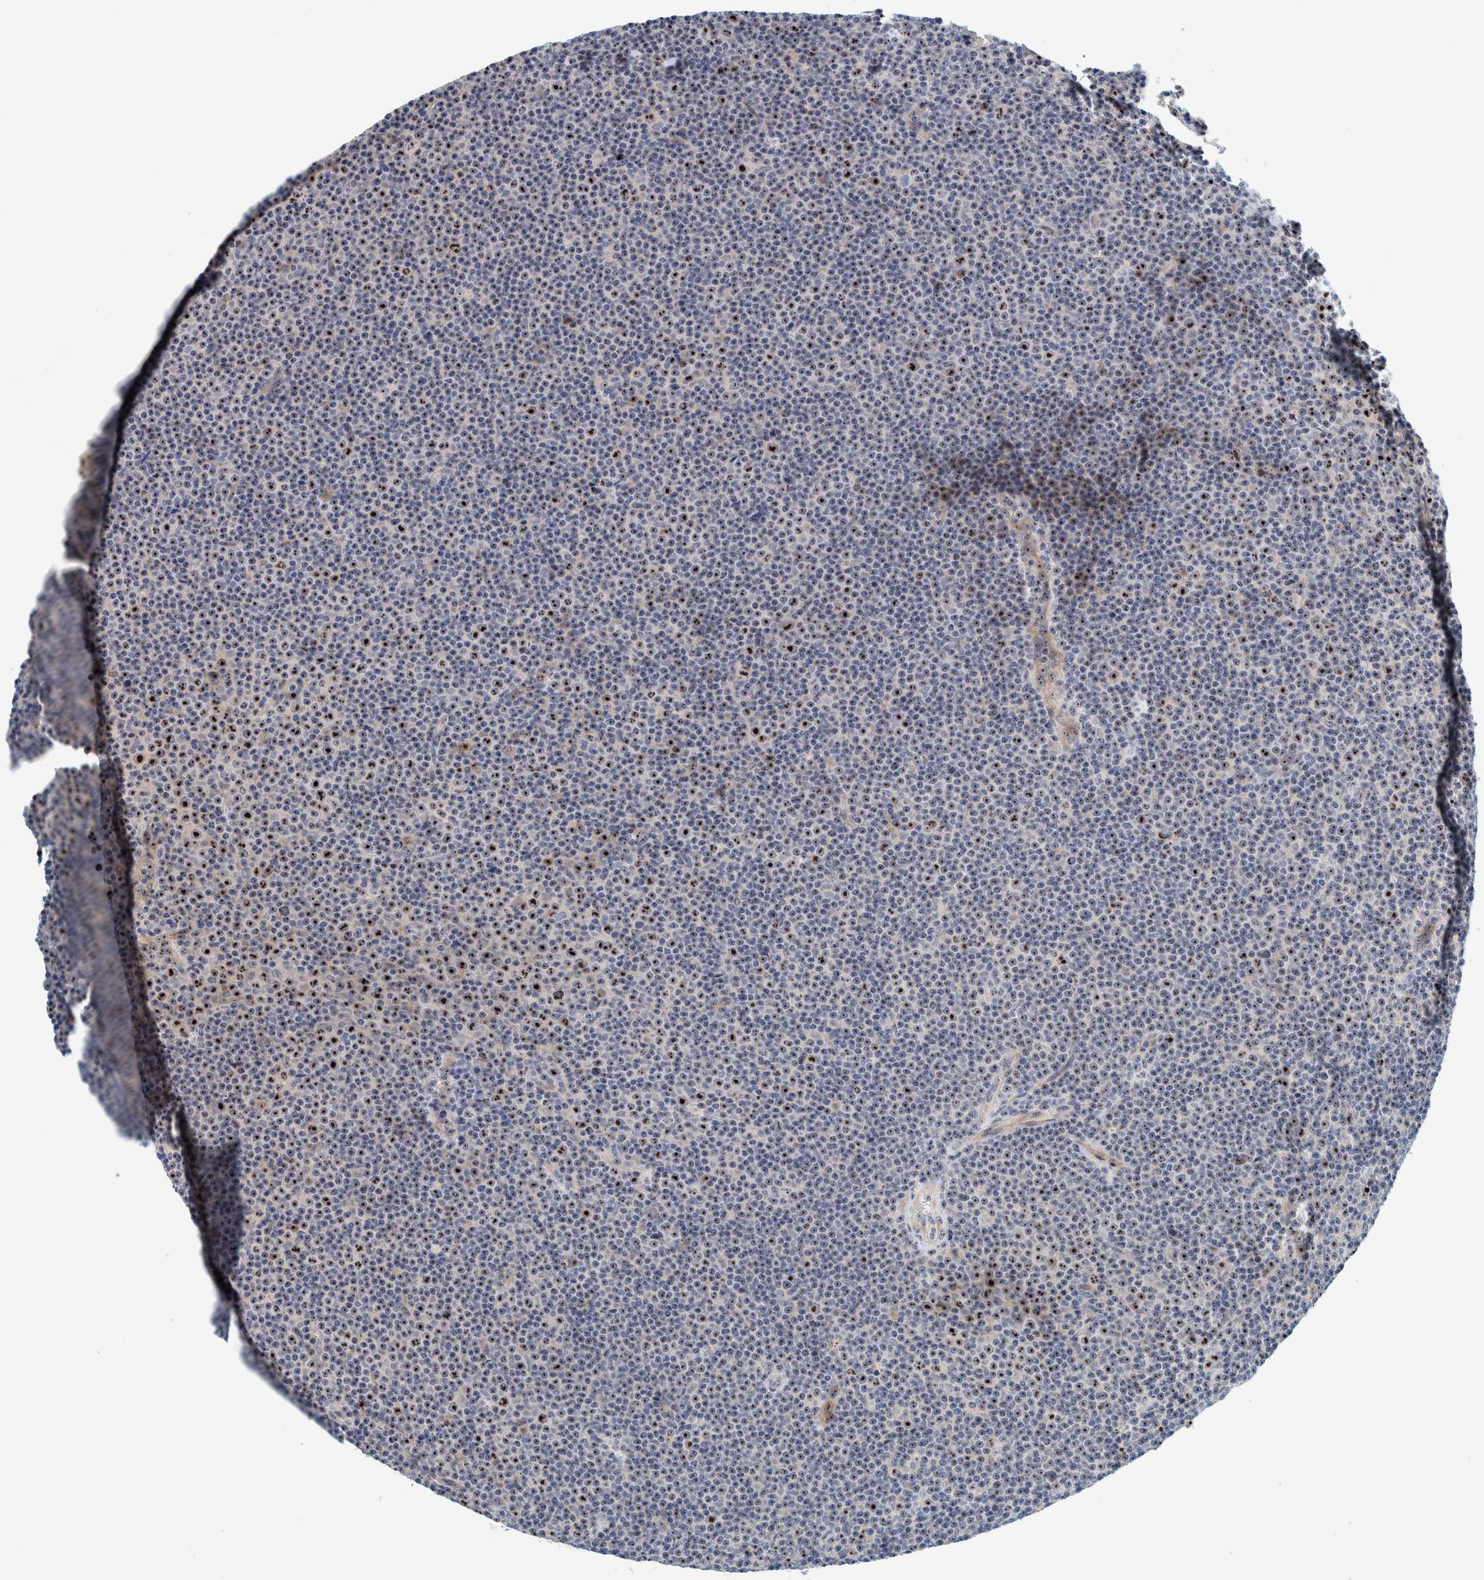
{"staining": {"intensity": "strong", "quantity": ">75%", "location": "nuclear"}, "tissue": "lymphoma", "cell_type": "Tumor cells", "image_type": "cancer", "snomed": [{"axis": "morphology", "description": "Malignant lymphoma, non-Hodgkin's type, Low grade"}, {"axis": "topography", "description": "Lymph node"}], "caption": "High-power microscopy captured an immunohistochemistry histopathology image of lymphoma, revealing strong nuclear expression in approximately >75% of tumor cells.", "gene": "NOL11", "patient": {"sex": "female", "age": 67}}